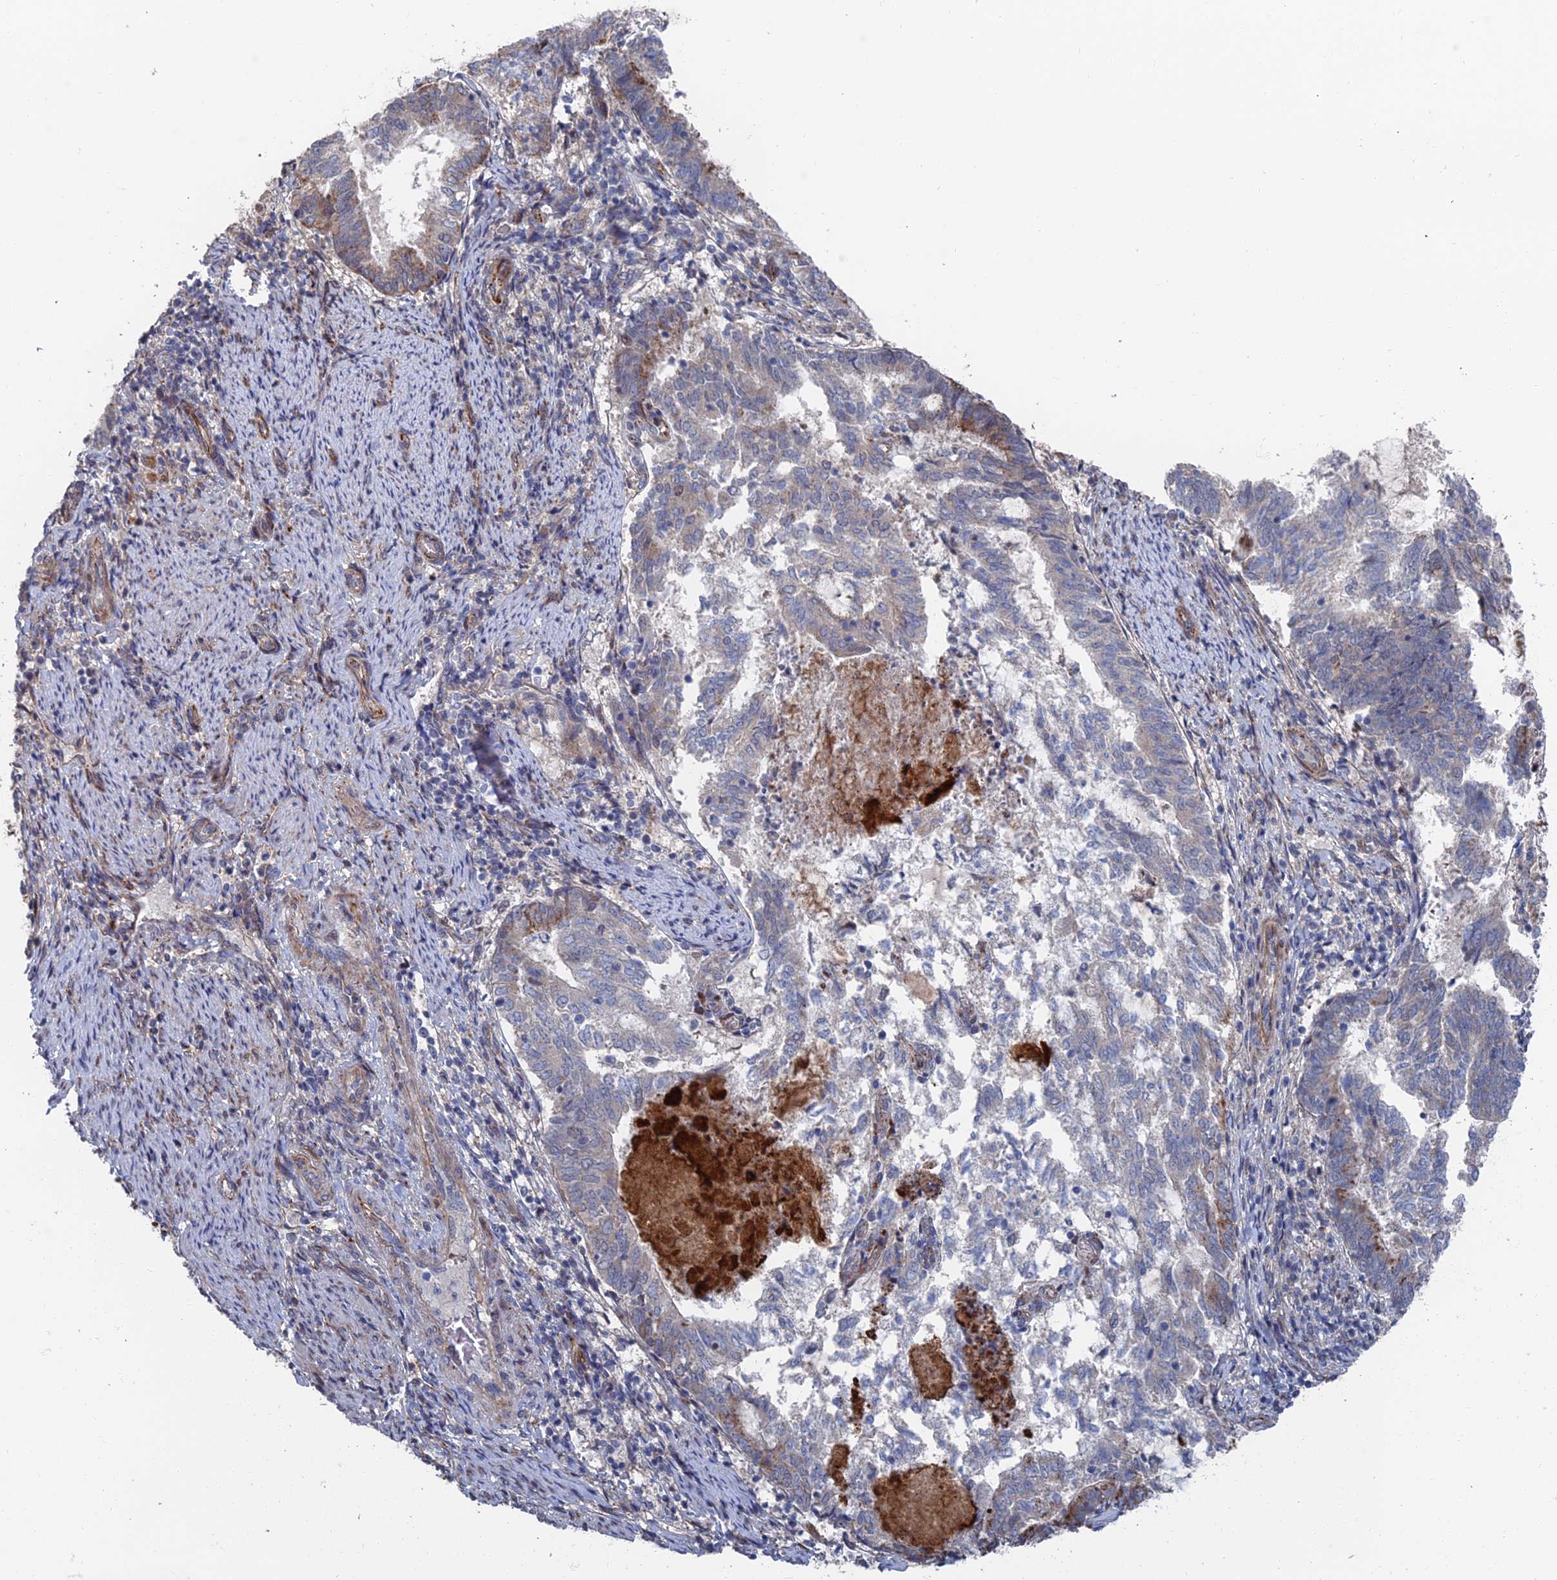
{"staining": {"intensity": "moderate", "quantity": "<25%", "location": "cytoplasmic/membranous"}, "tissue": "endometrial cancer", "cell_type": "Tumor cells", "image_type": "cancer", "snomed": [{"axis": "morphology", "description": "Adenocarcinoma, NOS"}, {"axis": "topography", "description": "Endometrium"}], "caption": "DAB immunohistochemical staining of endometrial adenocarcinoma reveals moderate cytoplasmic/membranous protein staining in approximately <25% of tumor cells. Nuclei are stained in blue.", "gene": "GTF2IRD1", "patient": {"sex": "female", "age": 80}}